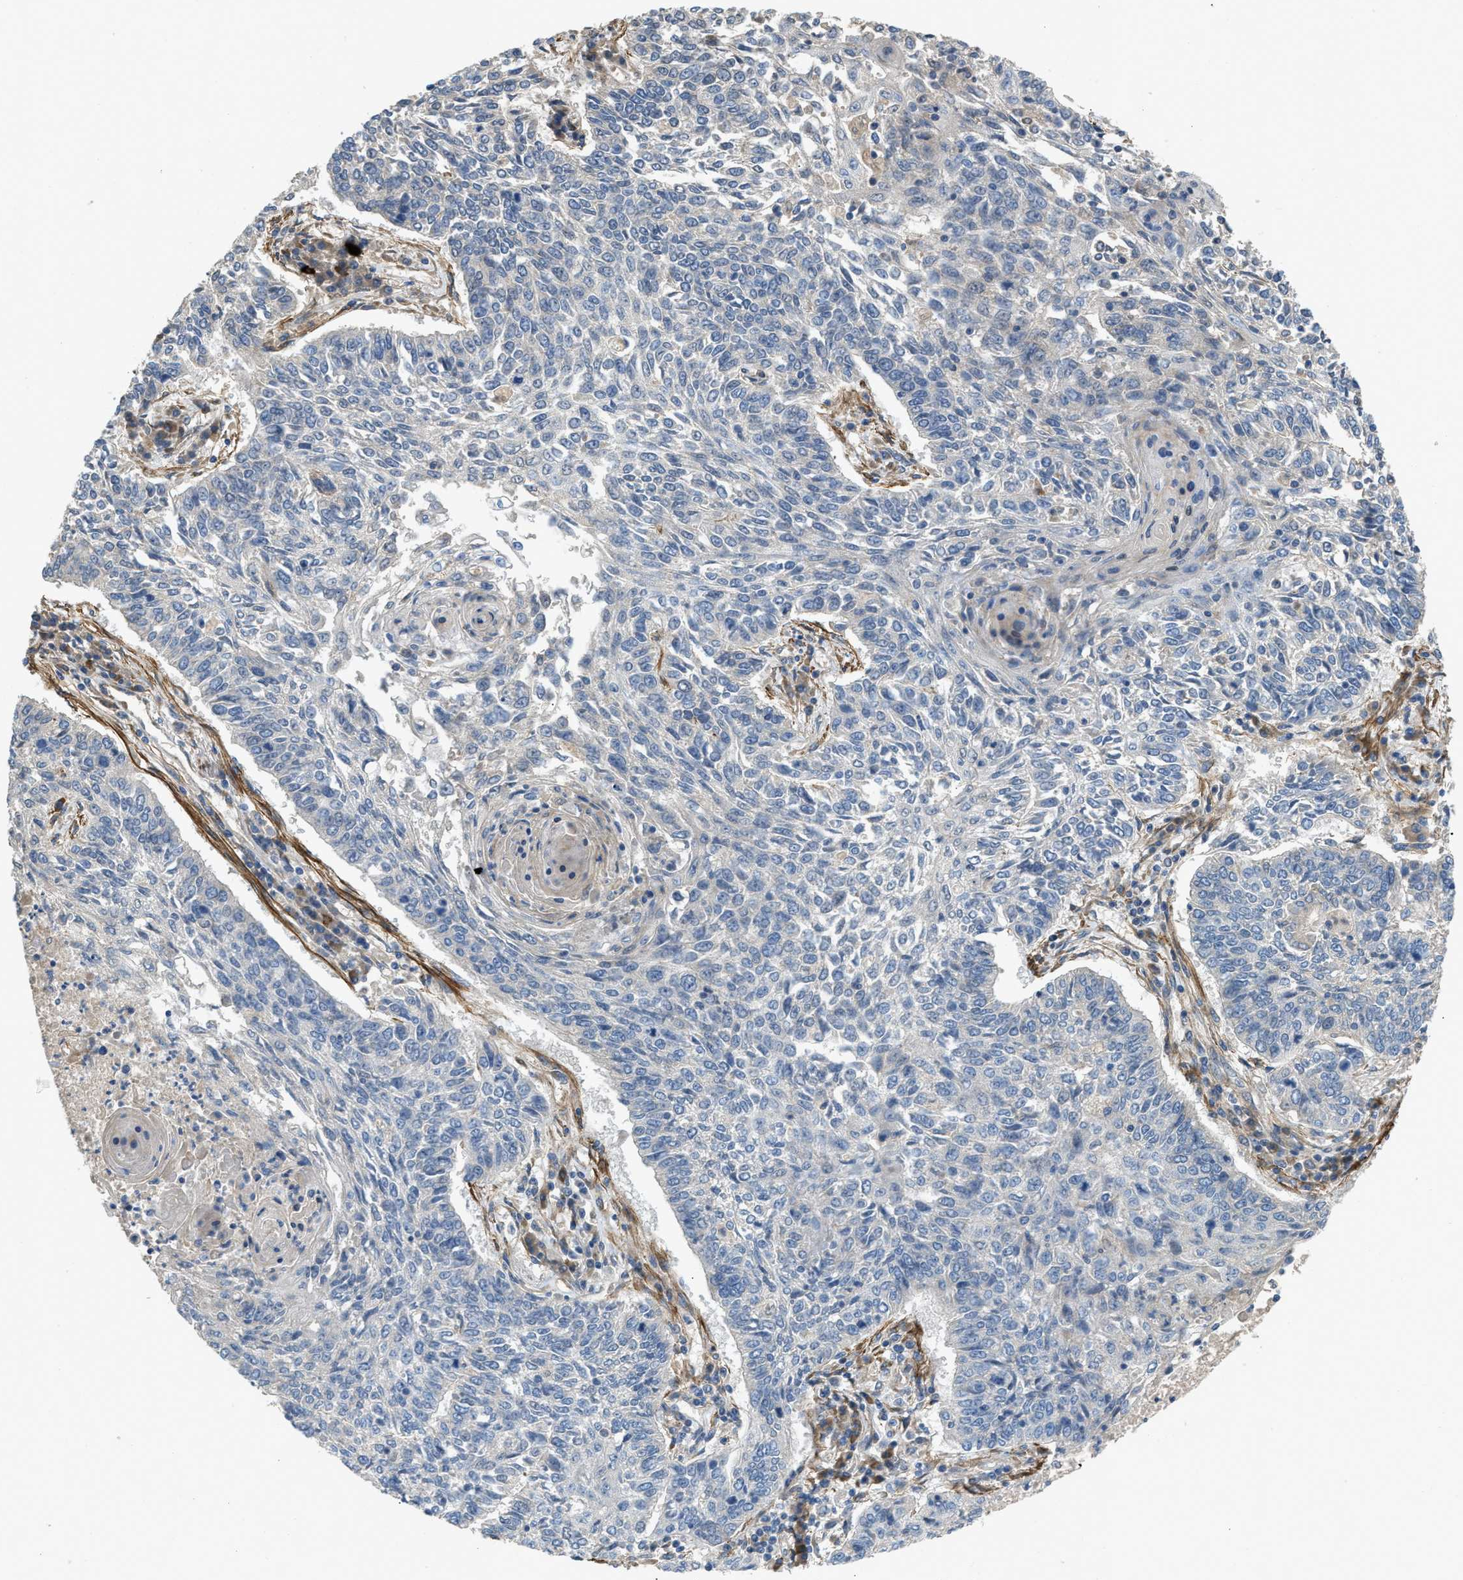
{"staining": {"intensity": "negative", "quantity": "none", "location": "none"}, "tissue": "lung cancer", "cell_type": "Tumor cells", "image_type": "cancer", "snomed": [{"axis": "morphology", "description": "Normal tissue, NOS"}, {"axis": "morphology", "description": "Squamous cell carcinoma, NOS"}, {"axis": "topography", "description": "Cartilage tissue"}, {"axis": "topography", "description": "Bronchus"}, {"axis": "topography", "description": "Lung"}], "caption": "Protein analysis of lung cancer shows no significant positivity in tumor cells.", "gene": "BMPR1A", "patient": {"sex": "female", "age": 49}}